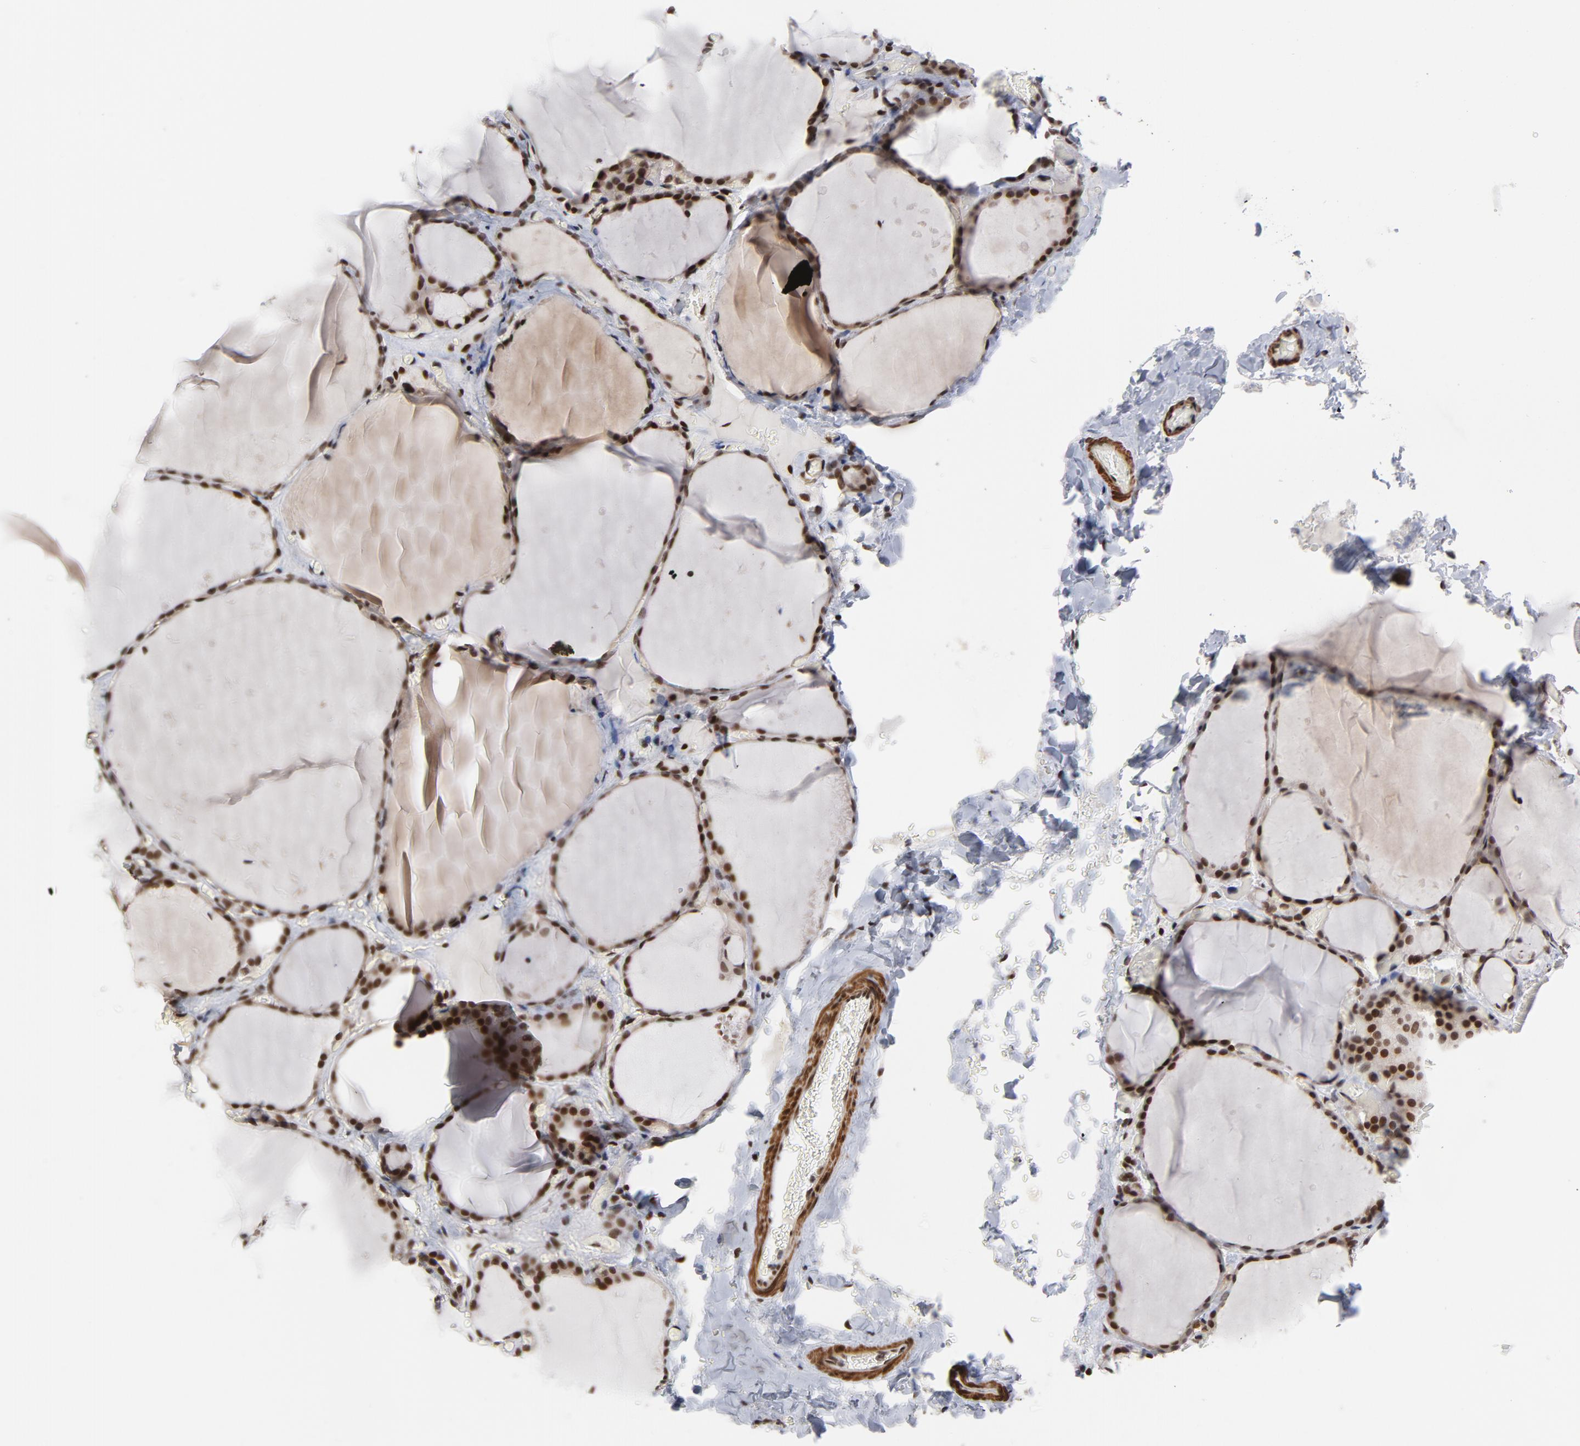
{"staining": {"intensity": "strong", "quantity": ">75%", "location": "nuclear"}, "tissue": "thyroid gland", "cell_type": "Glandular cells", "image_type": "normal", "snomed": [{"axis": "morphology", "description": "Normal tissue, NOS"}, {"axis": "topography", "description": "Thyroid gland"}], "caption": "Protein expression by immunohistochemistry demonstrates strong nuclear positivity in approximately >75% of glandular cells in normal thyroid gland. The protein is shown in brown color, while the nuclei are stained blue.", "gene": "CTCF", "patient": {"sex": "female", "age": 22}}